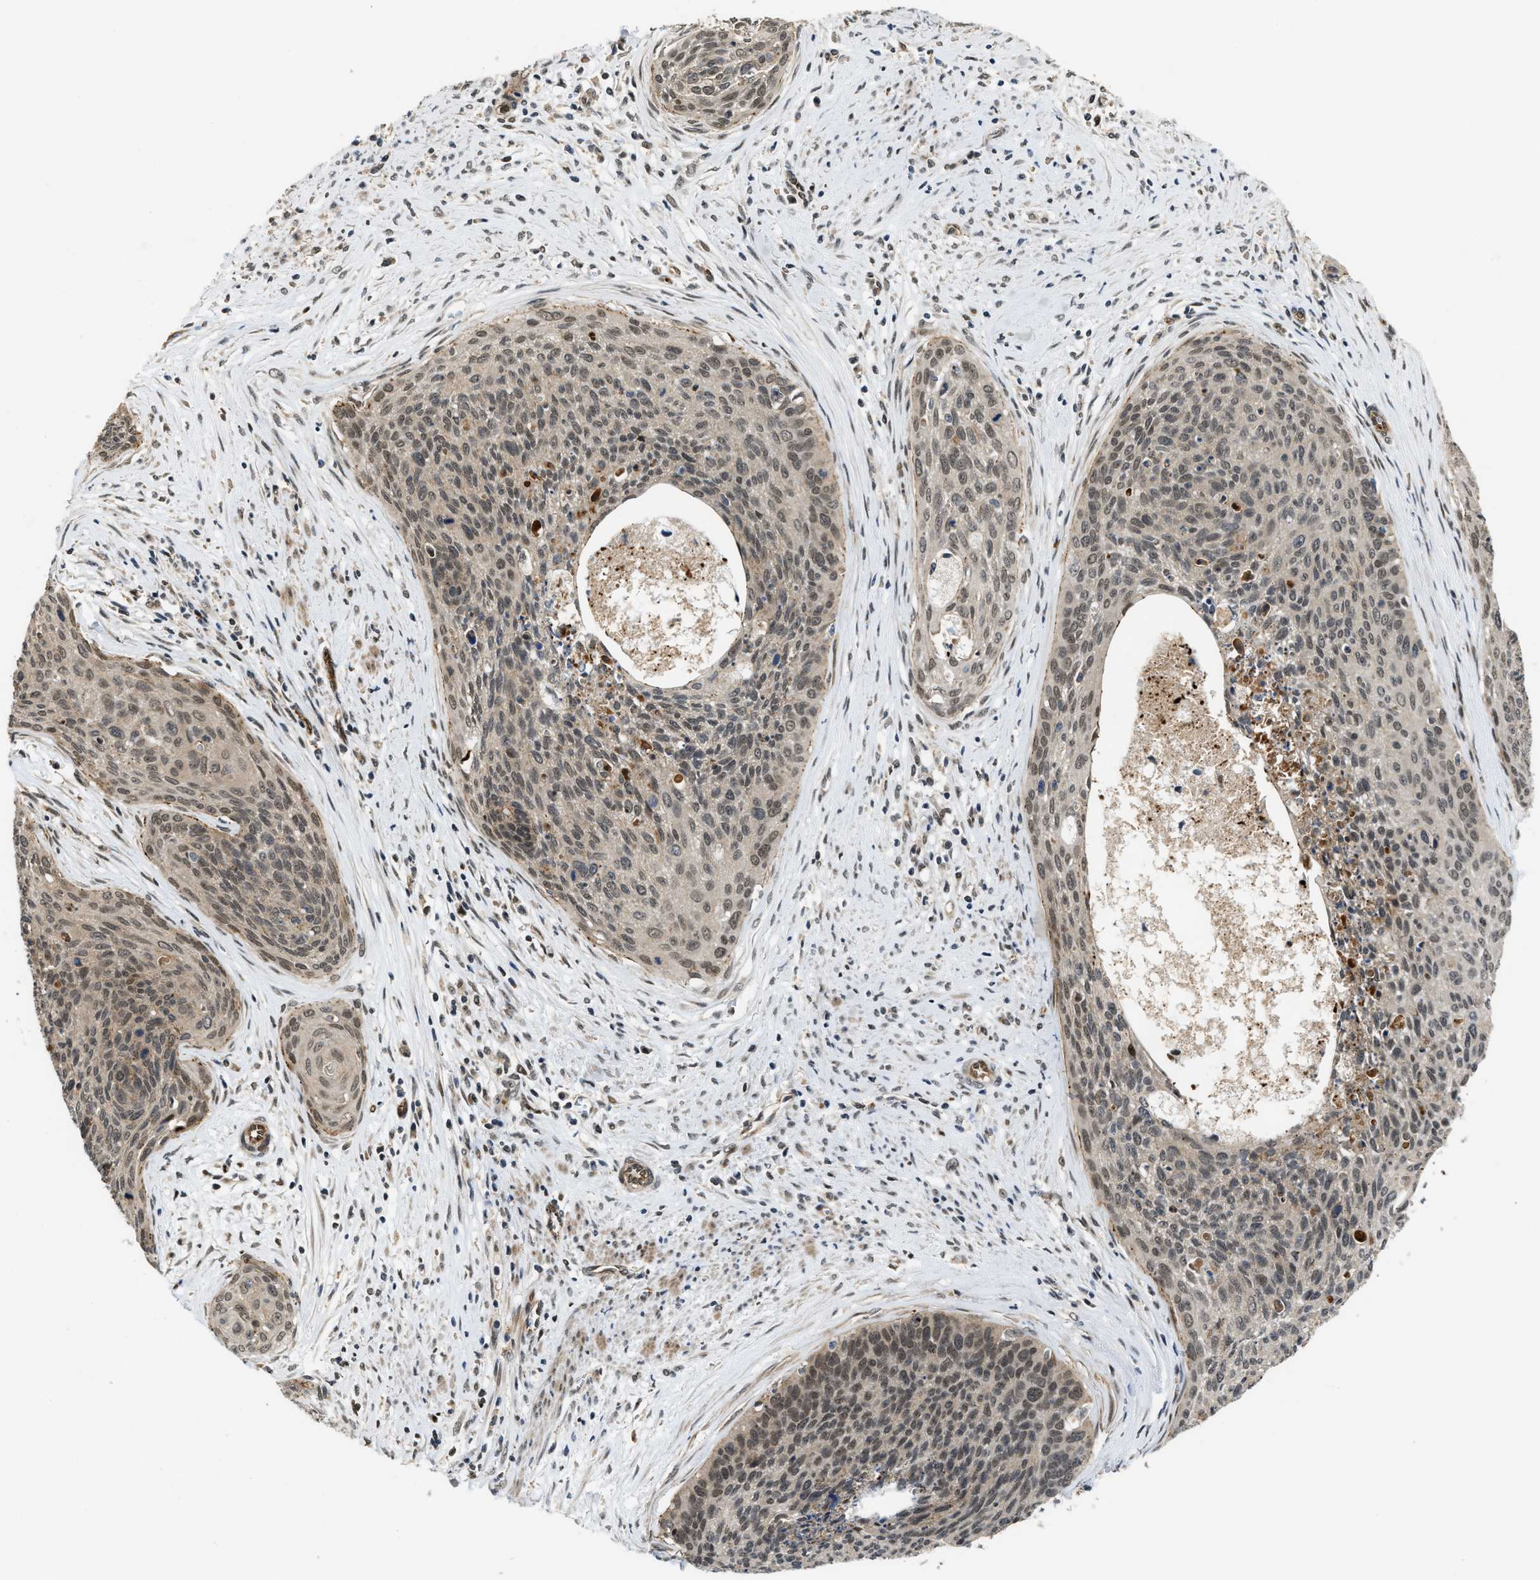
{"staining": {"intensity": "weak", "quantity": "25%-75%", "location": "nuclear"}, "tissue": "cervical cancer", "cell_type": "Tumor cells", "image_type": "cancer", "snomed": [{"axis": "morphology", "description": "Squamous cell carcinoma, NOS"}, {"axis": "topography", "description": "Cervix"}], "caption": "This photomicrograph demonstrates squamous cell carcinoma (cervical) stained with immunohistochemistry to label a protein in brown. The nuclear of tumor cells show weak positivity for the protein. Nuclei are counter-stained blue.", "gene": "DPF2", "patient": {"sex": "female", "age": 55}}